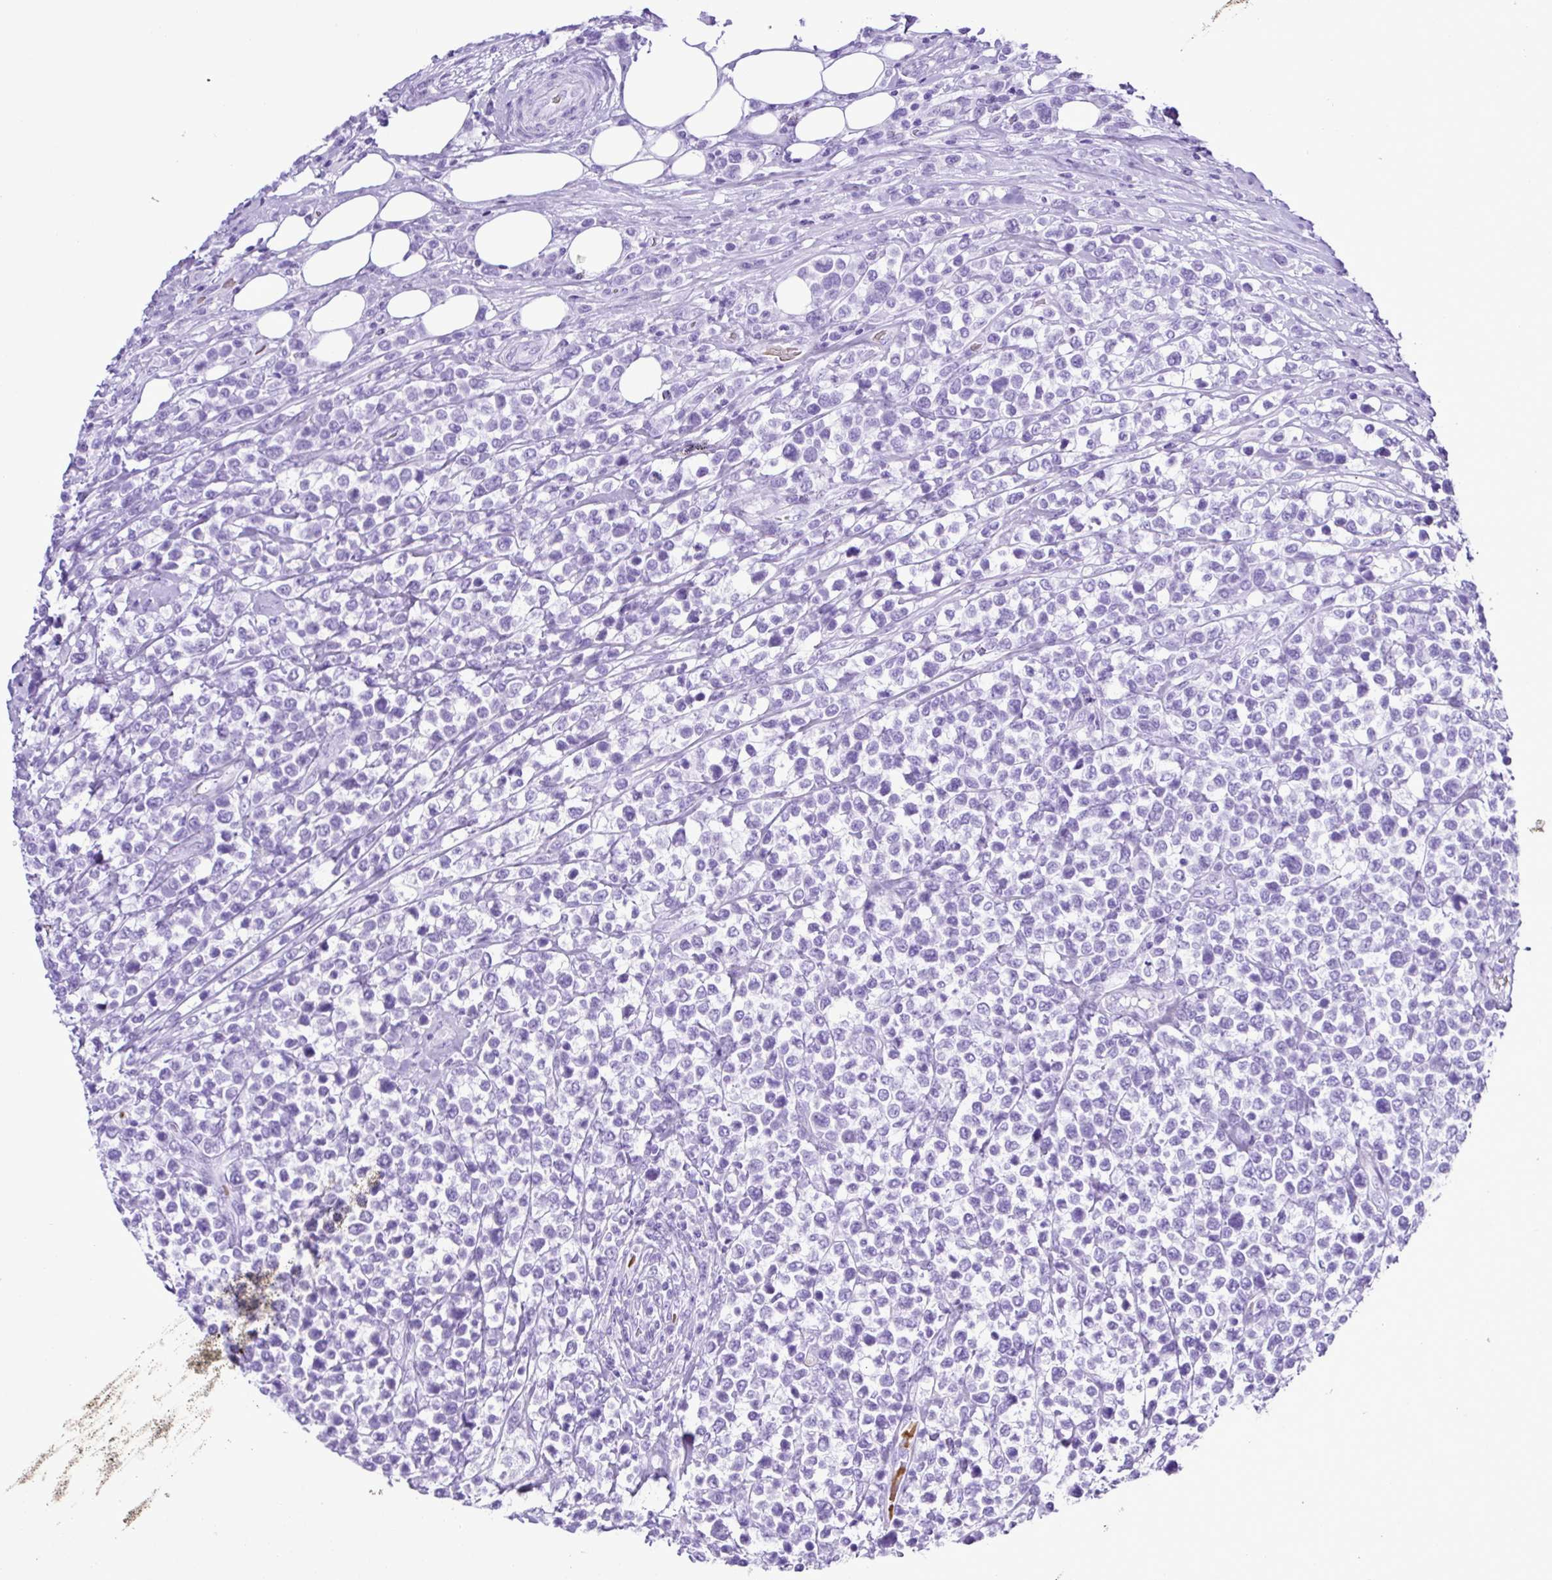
{"staining": {"intensity": "negative", "quantity": "none", "location": "none"}, "tissue": "lymphoma", "cell_type": "Tumor cells", "image_type": "cancer", "snomed": [{"axis": "morphology", "description": "Malignant lymphoma, non-Hodgkin's type, High grade"}, {"axis": "topography", "description": "Soft tissue"}], "caption": "Immunohistochemical staining of human lymphoma shows no significant expression in tumor cells.", "gene": "SYT1", "patient": {"sex": "female", "age": 56}}